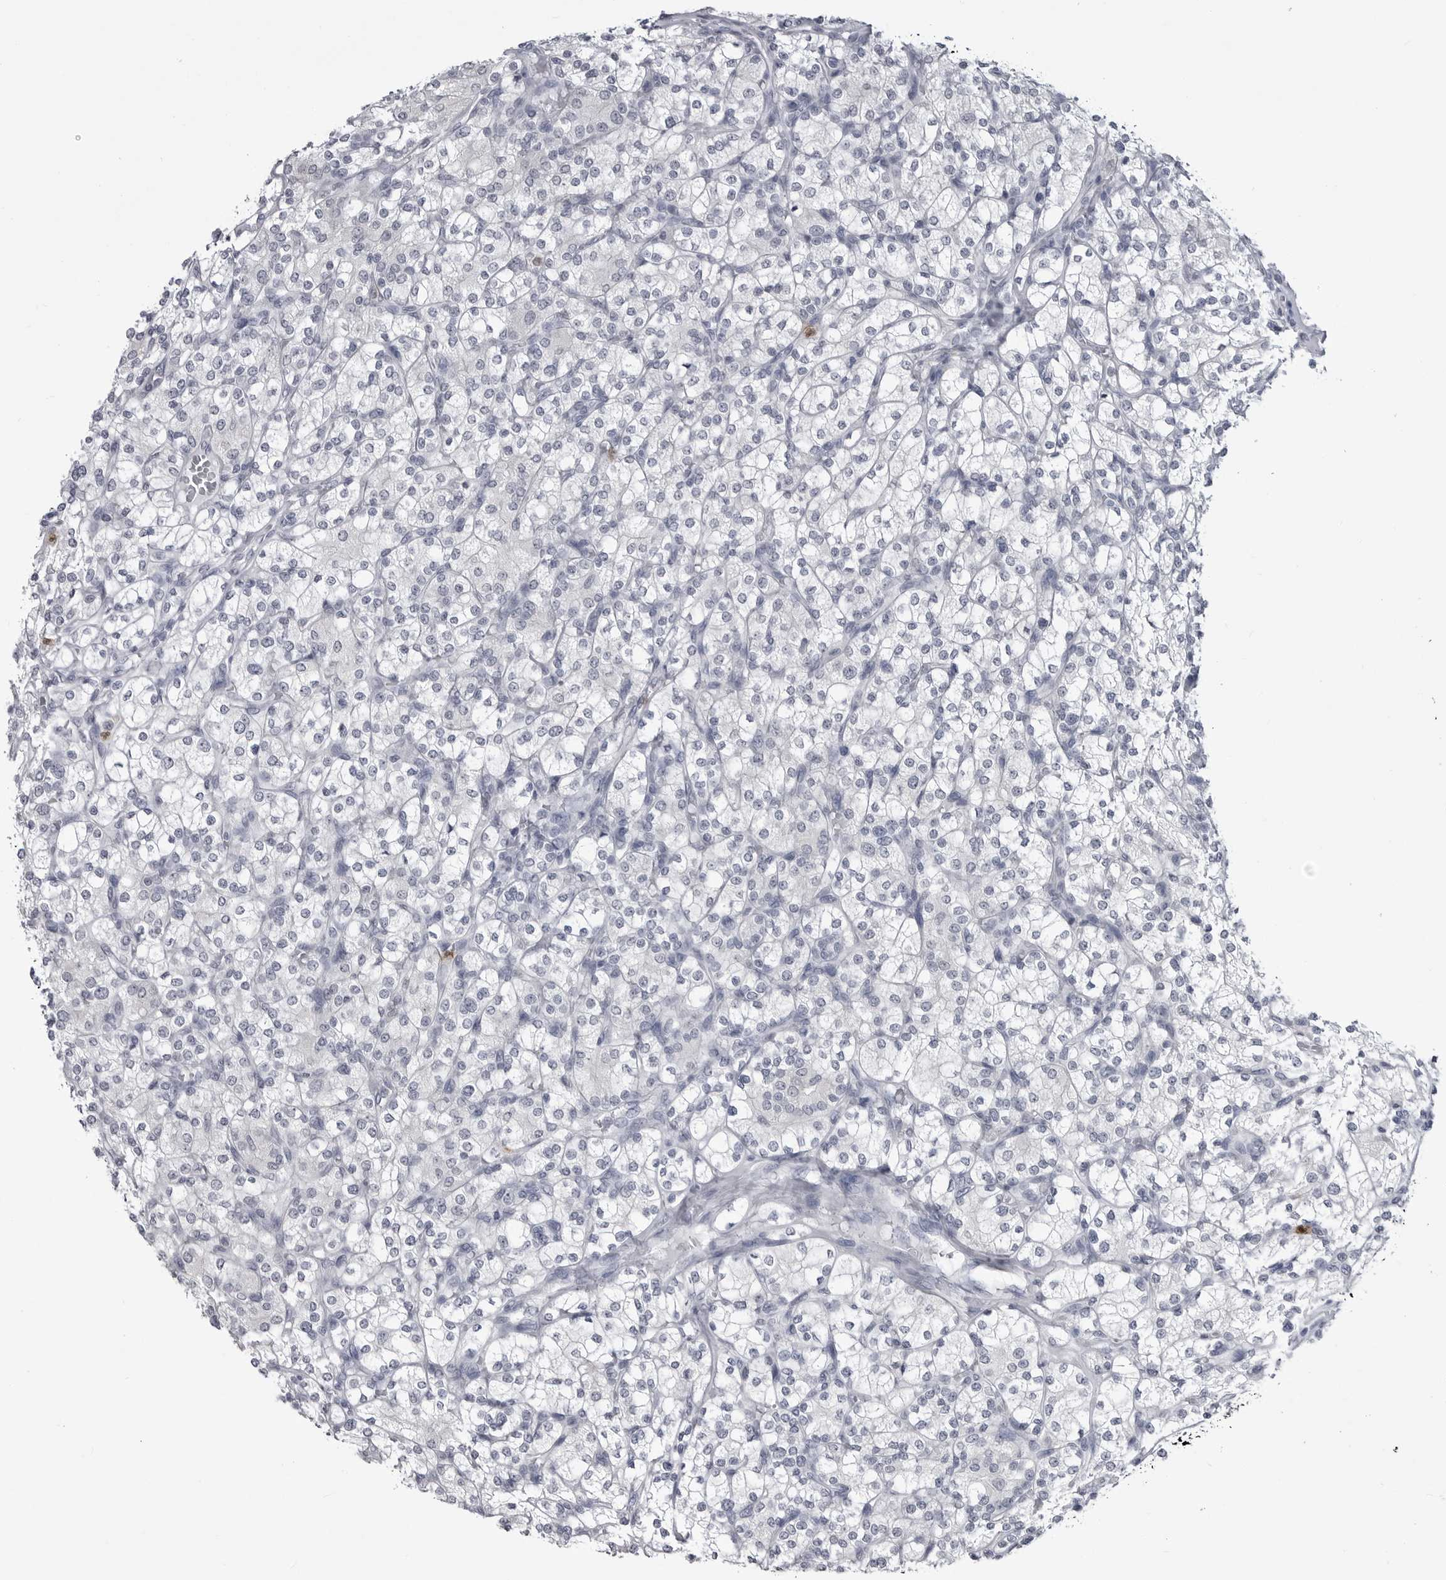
{"staining": {"intensity": "negative", "quantity": "none", "location": "none"}, "tissue": "renal cancer", "cell_type": "Tumor cells", "image_type": "cancer", "snomed": [{"axis": "morphology", "description": "Adenocarcinoma, NOS"}, {"axis": "topography", "description": "Kidney"}], "caption": "An immunohistochemistry micrograph of renal cancer (adenocarcinoma) is shown. There is no staining in tumor cells of renal cancer (adenocarcinoma). Brightfield microscopy of immunohistochemistry stained with DAB (brown) and hematoxylin (blue), captured at high magnification.", "gene": "STAP2", "patient": {"sex": "male", "age": 77}}